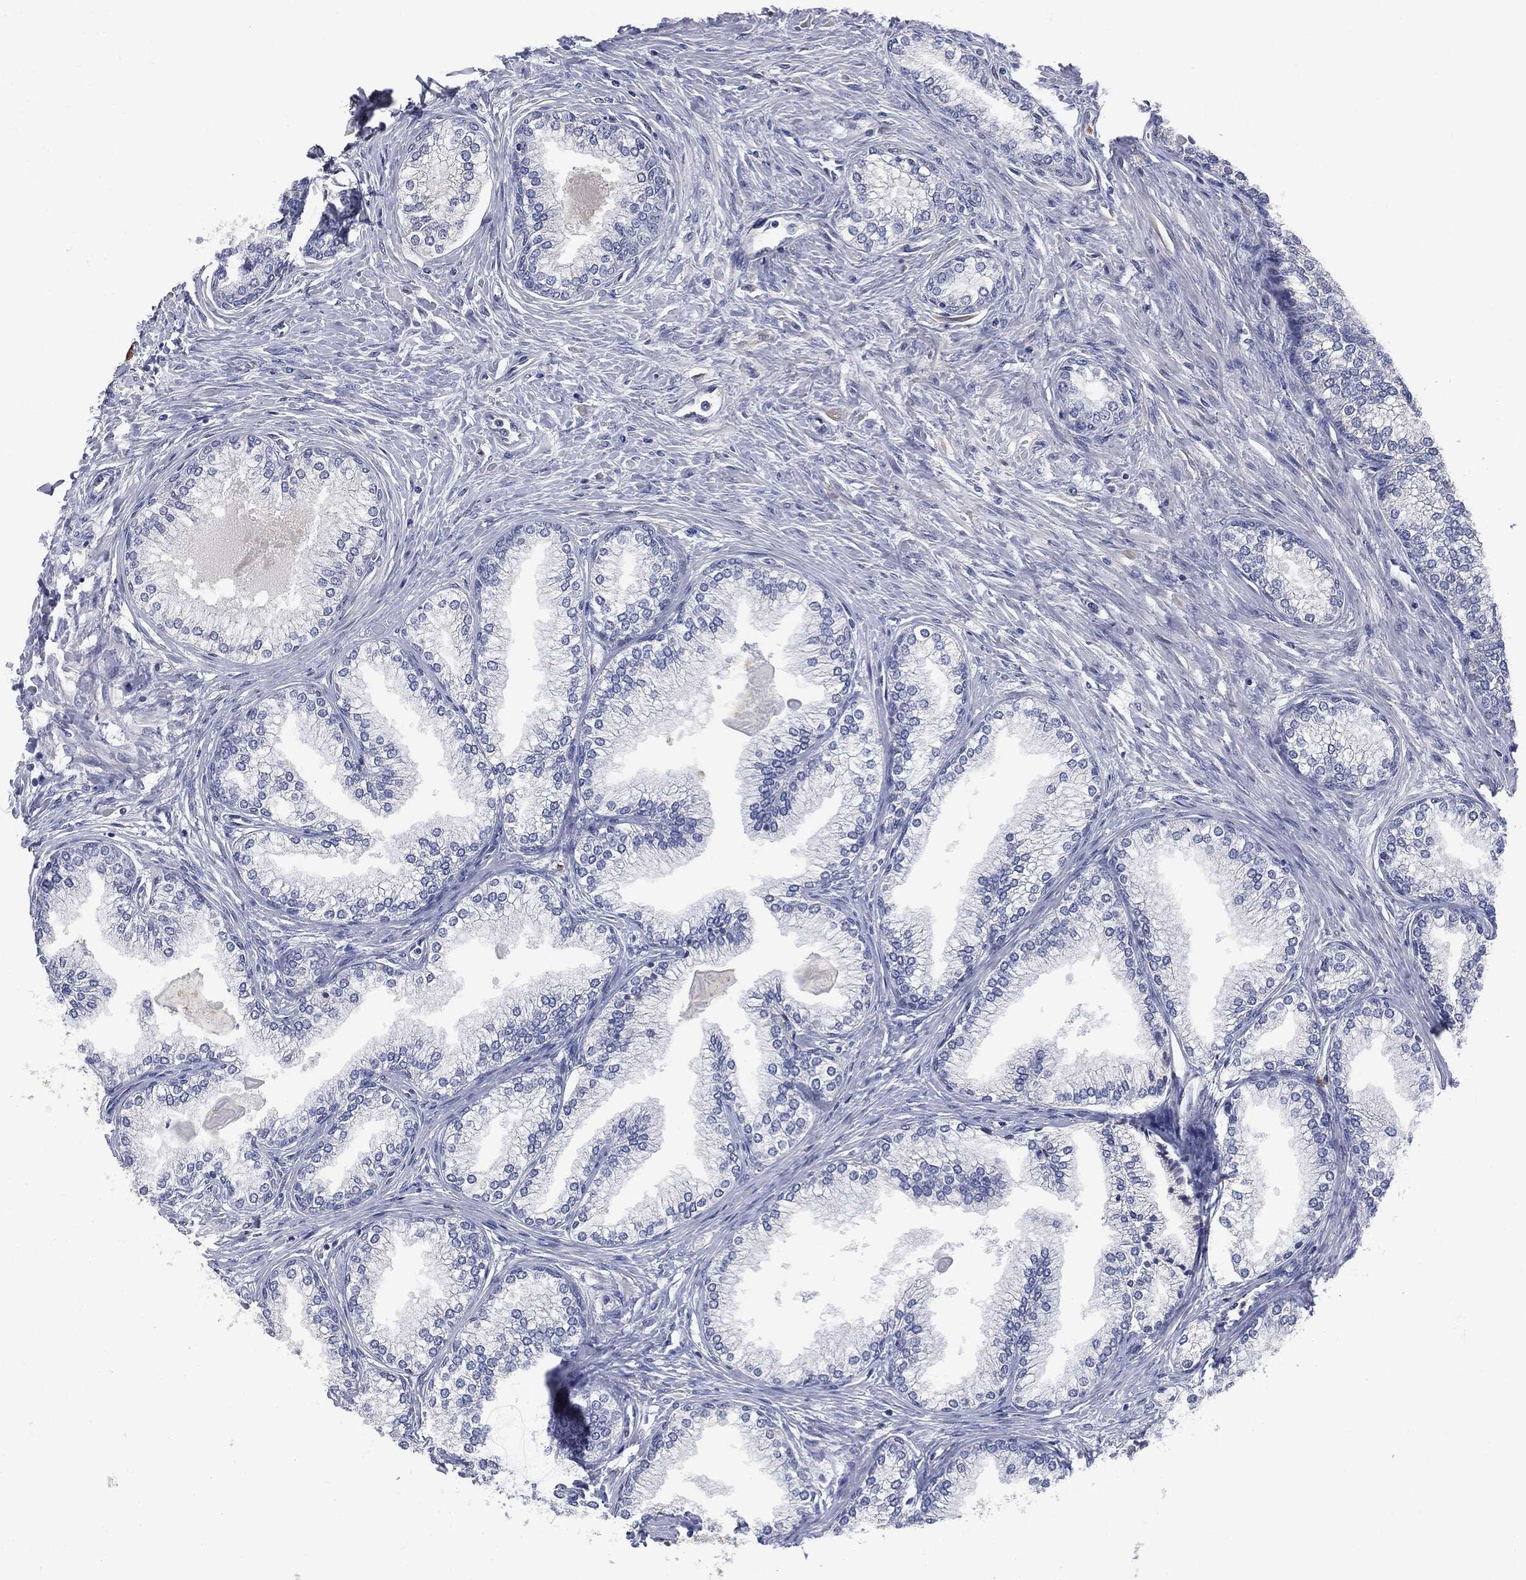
{"staining": {"intensity": "strong", "quantity": "<25%", "location": "cytoplasmic/membranous"}, "tissue": "prostate", "cell_type": "Glandular cells", "image_type": "normal", "snomed": [{"axis": "morphology", "description": "Normal tissue, NOS"}, {"axis": "topography", "description": "Prostate"}], "caption": "DAB (3,3'-diaminobenzidine) immunohistochemical staining of normal prostate reveals strong cytoplasmic/membranous protein staining in approximately <25% of glandular cells.", "gene": "BTK", "patient": {"sex": "male", "age": 72}}